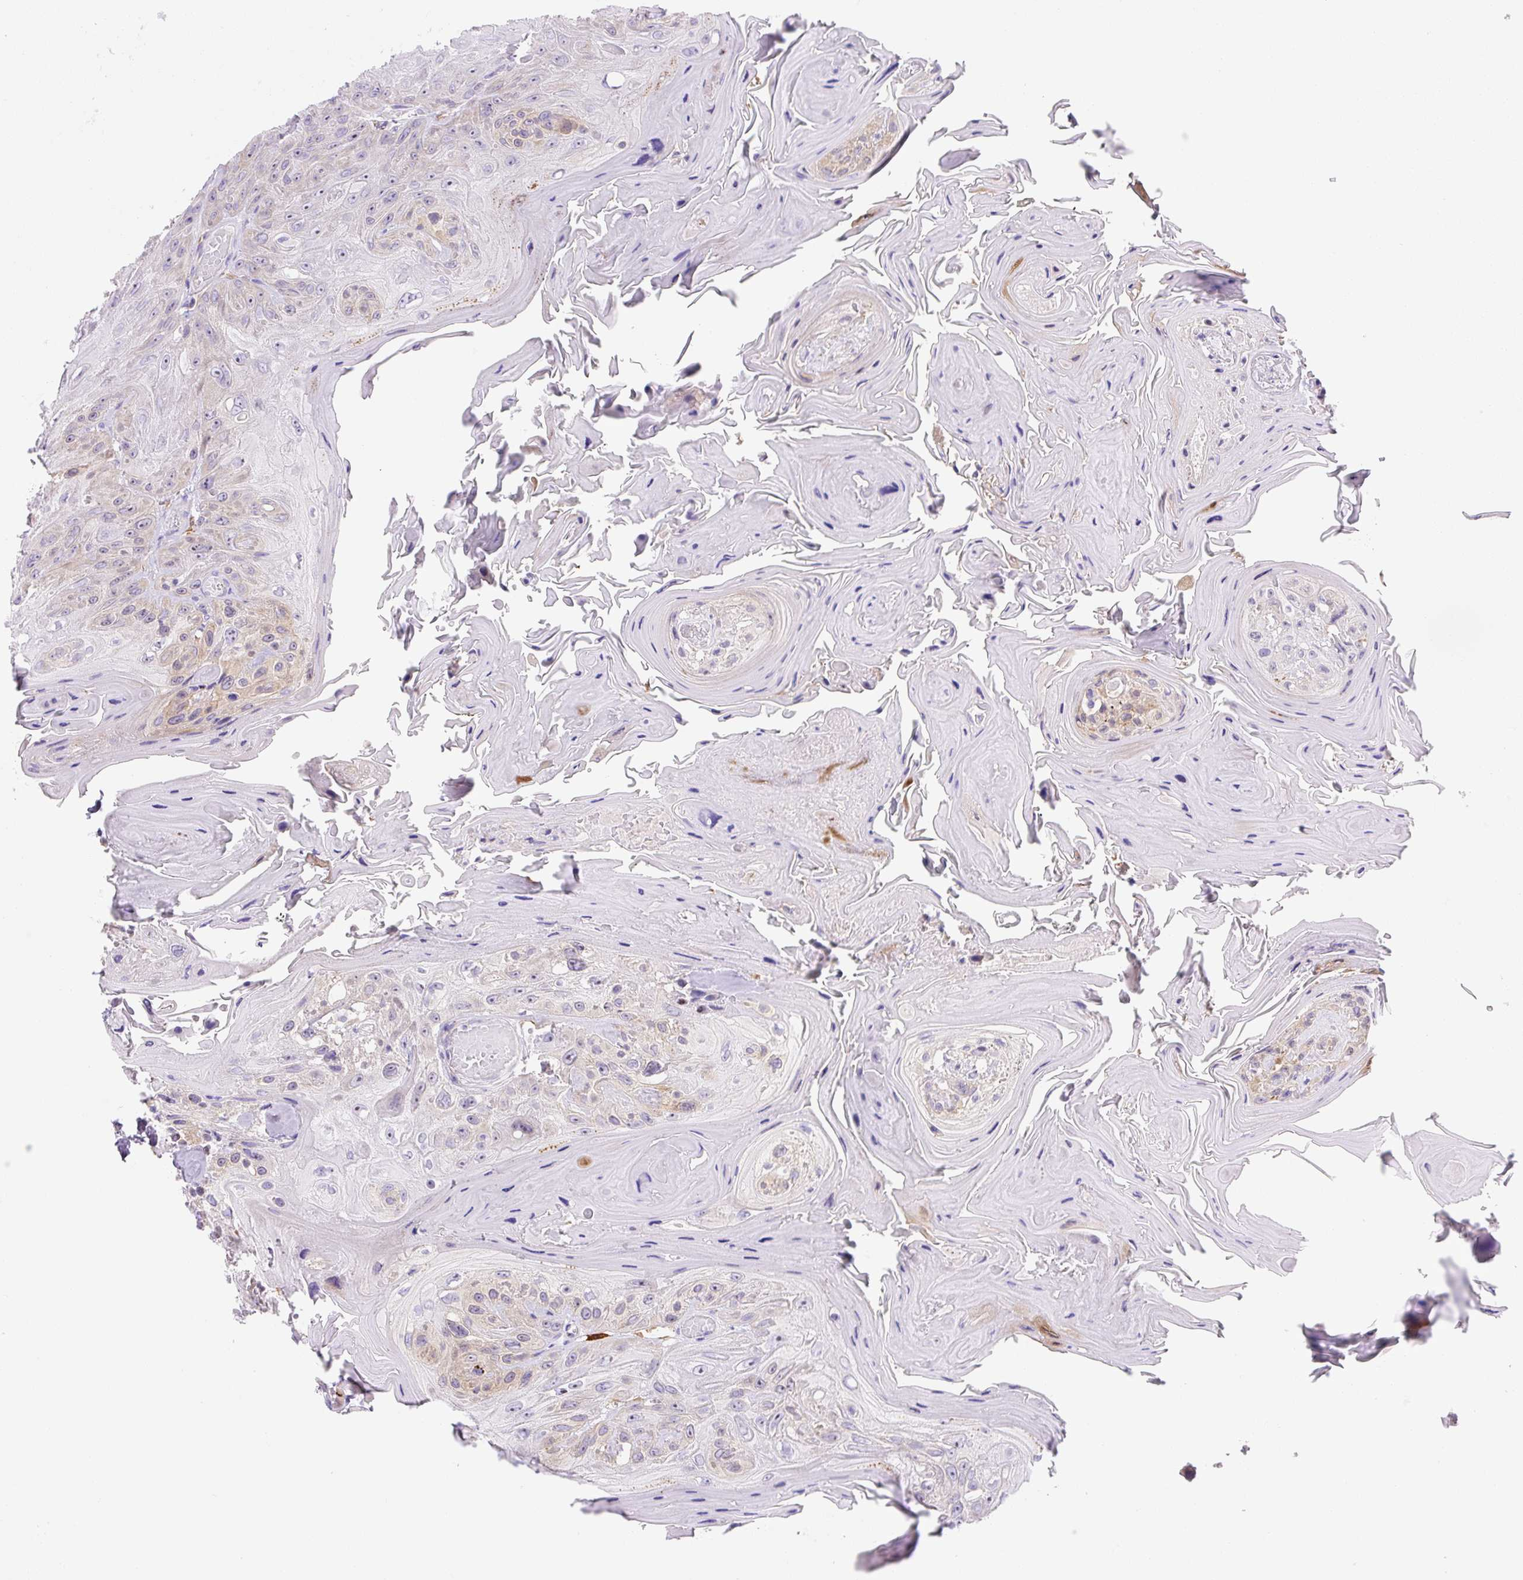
{"staining": {"intensity": "weak", "quantity": "<25%", "location": "cytoplasmic/membranous"}, "tissue": "head and neck cancer", "cell_type": "Tumor cells", "image_type": "cancer", "snomed": [{"axis": "morphology", "description": "Squamous cell carcinoma, NOS"}, {"axis": "topography", "description": "Head-Neck"}], "caption": "The IHC micrograph has no significant staining in tumor cells of squamous cell carcinoma (head and neck) tissue. (Immunohistochemistry, brightfield microscopy, high magnification).", "gene": "ASB4", "patient": {"sex": "female", "age": 59}}